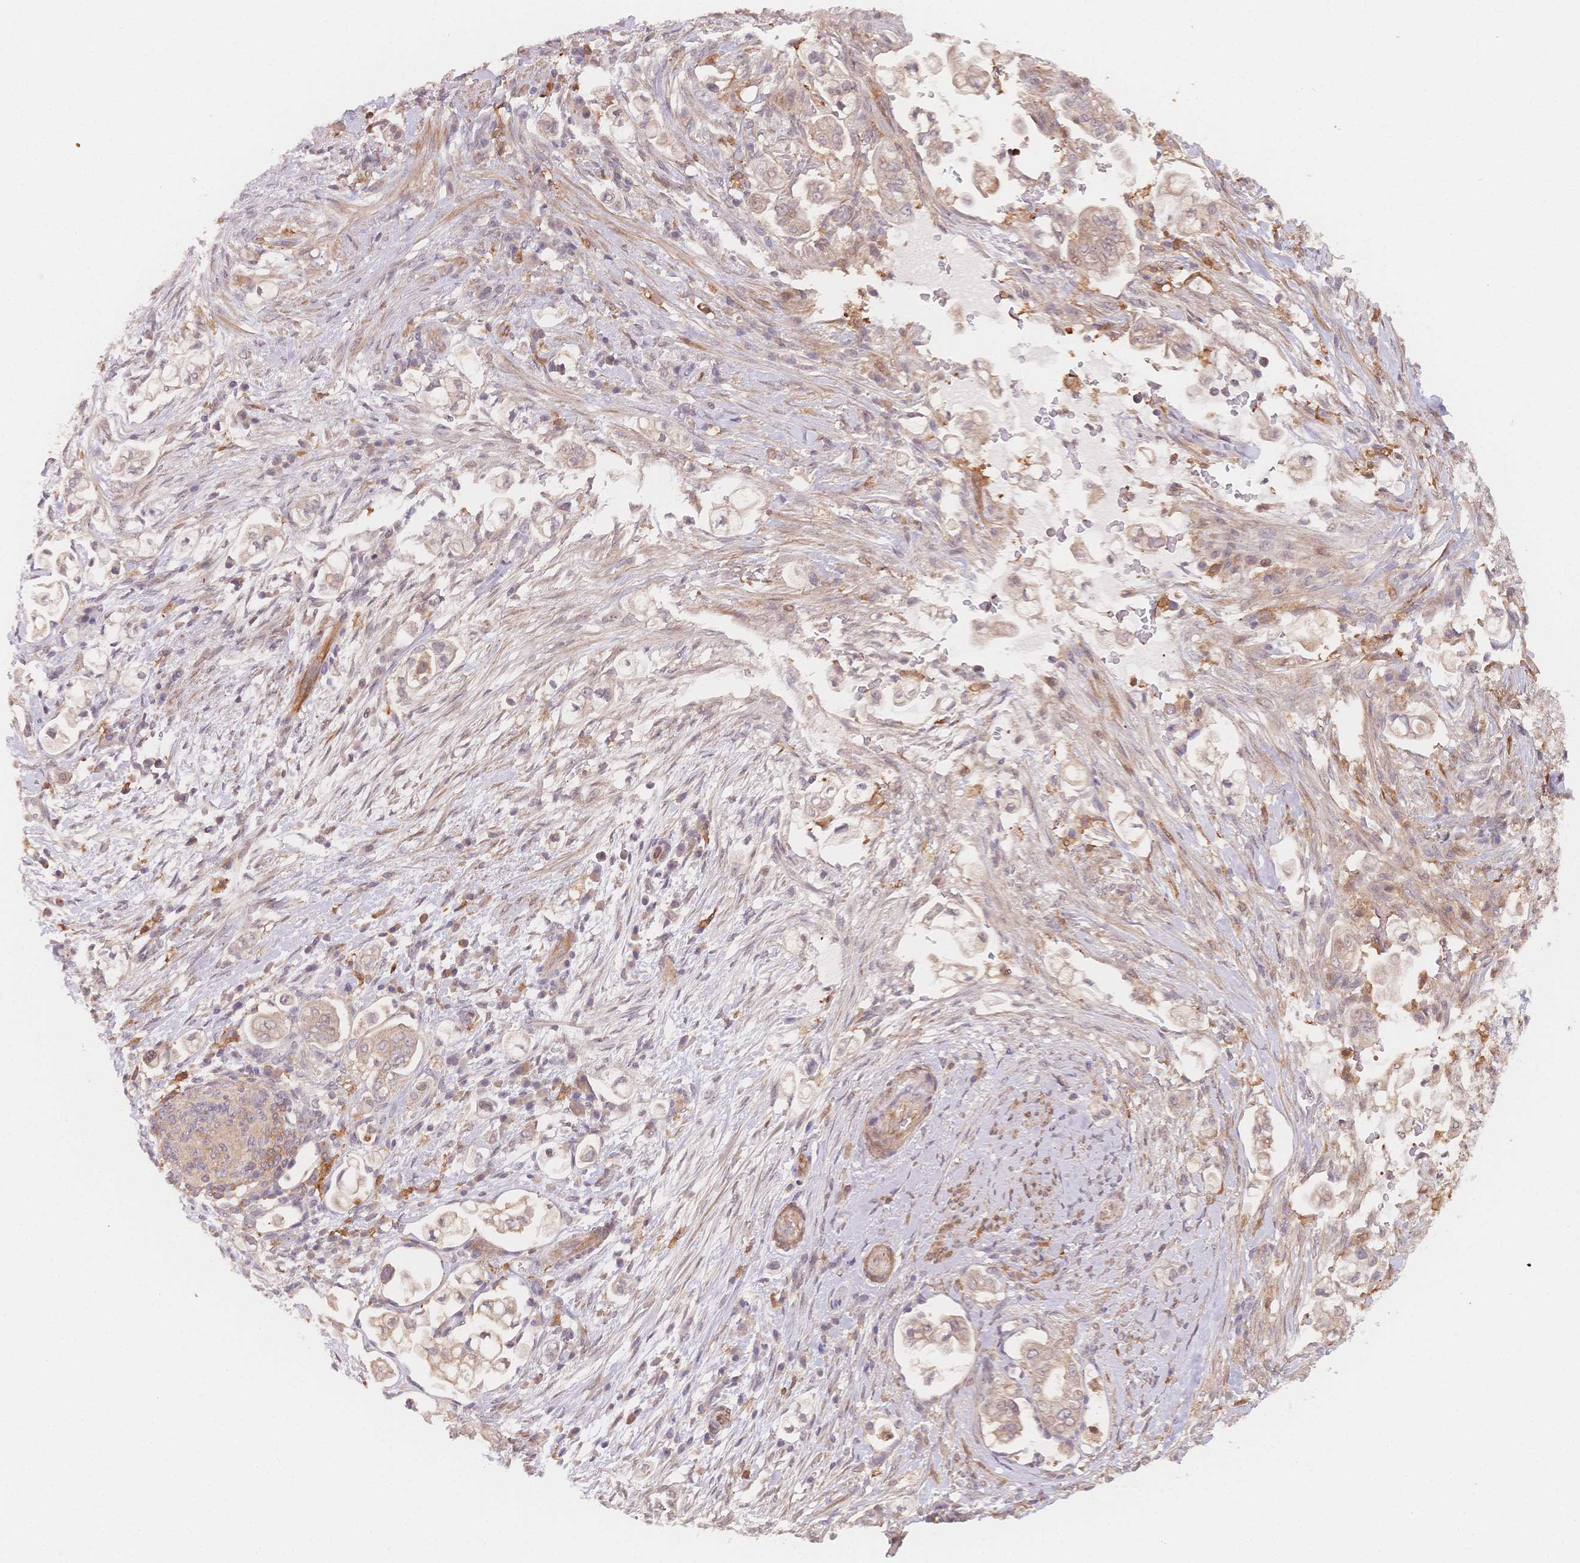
{"staining": {"intensity": "weak", "quantity": "<25%", "location": "cytoplasmic/membranous"}, "tissue": "pancreatic cancer", "cell_type": "Tumor cells", "image_type": "cancer", "snomed": [{"axis": "morphology", "description": "Adenocarcinoma, NOS"}, {"axis": "topography", "description": "Pancreas"}], "caption": "Tumor cells show no significant protein expression in pancreatic cancer (adenocarcinoma). (Brightfield microscopy of DAB immunohistochemistry at high magnification).", "gene": "C12orf75", "patient": {"sex": "female", "age": 69}}